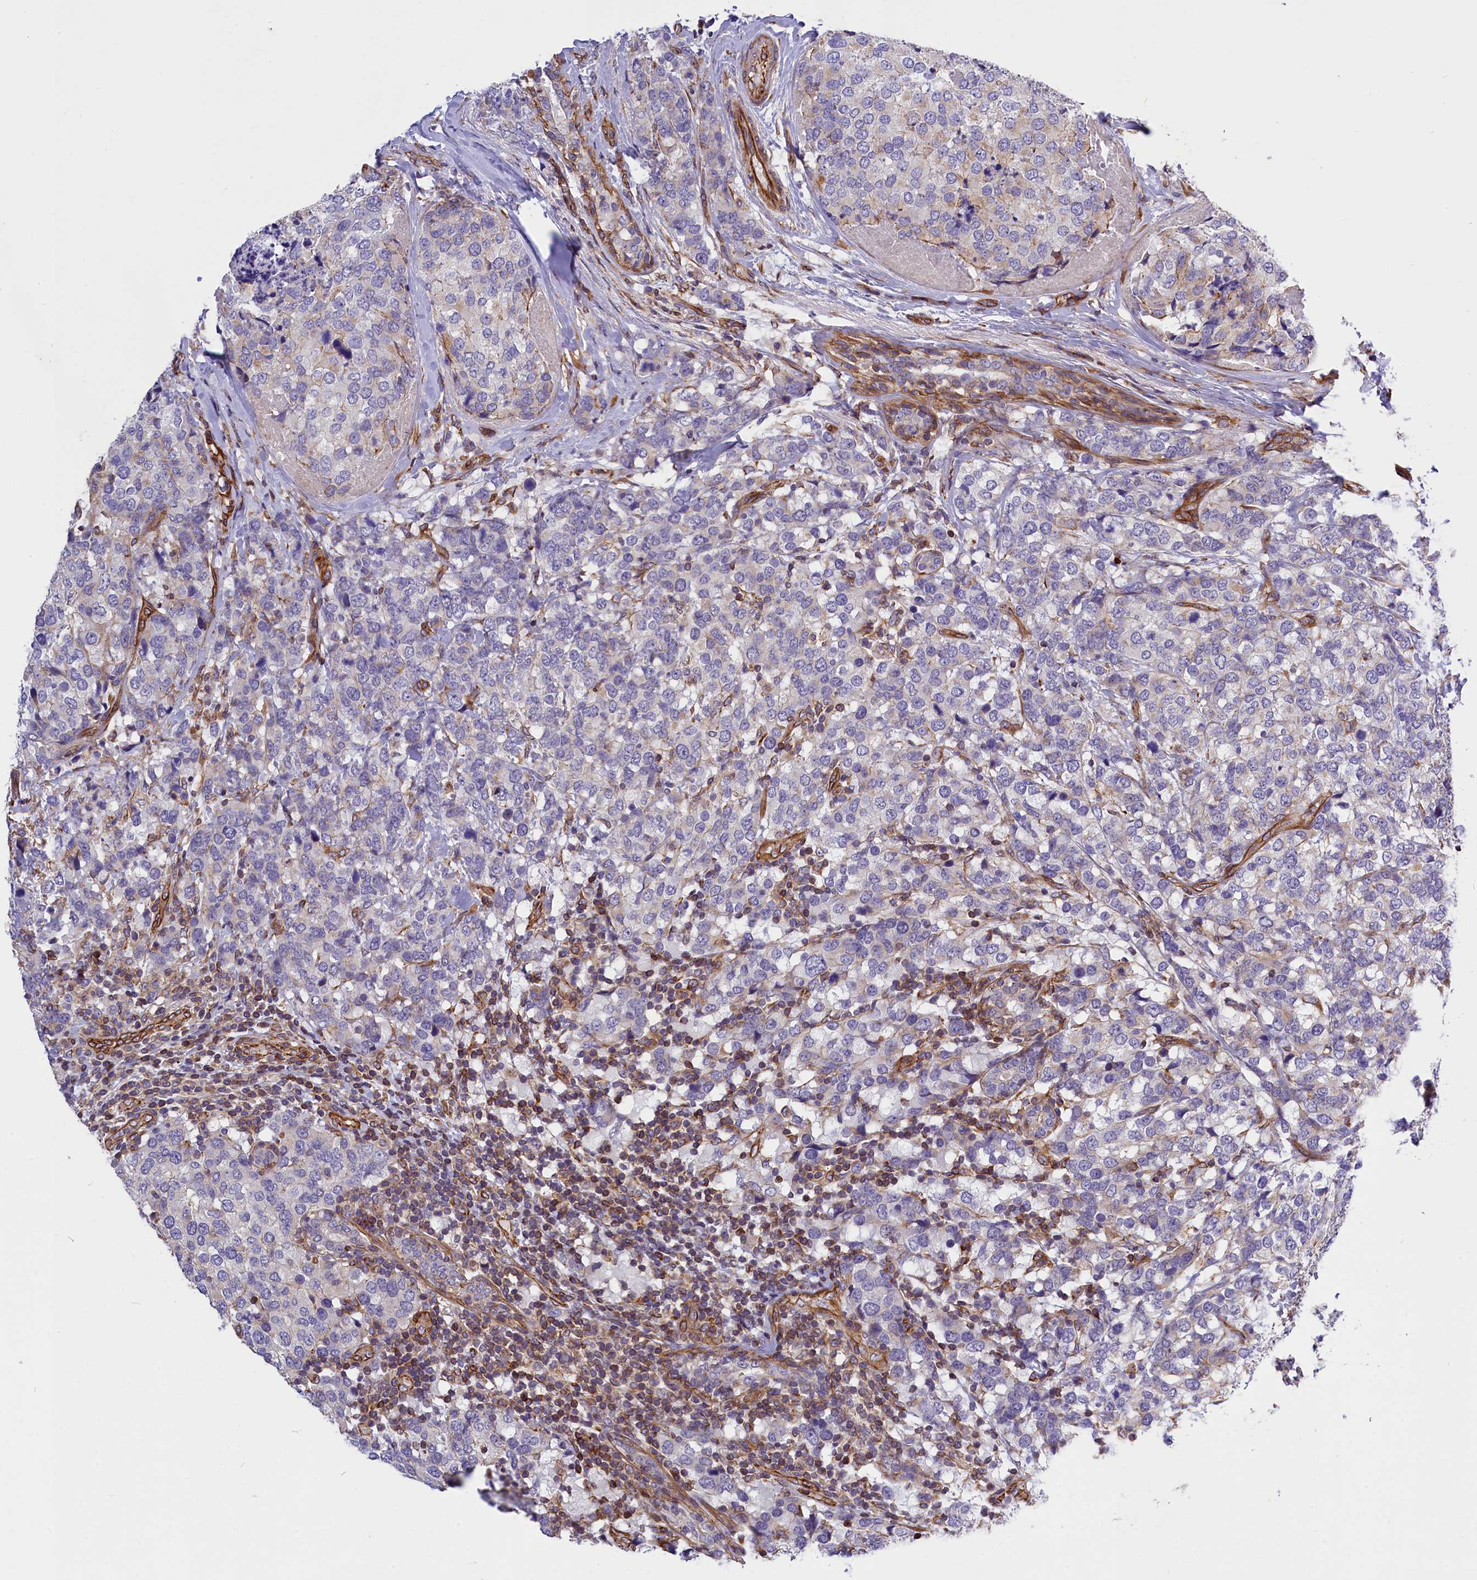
{"staining": {"intensity": "negative", "quantity": "none", "location": "none"}, "tissue": "breast cancer", "cell_type": "Tumor cells", "image_type": "cancer", "snomed": [{"axis": "morphology", "description": "Lobular carcinoma"}, {"axis": "topography", "description": "Breast"}], "caption": "Immunohistochemistry of human breast cancer demonstrates no positivity in tumor cells.", "gene": "MED20", "patient": {"sex": "female", "age": 59}}